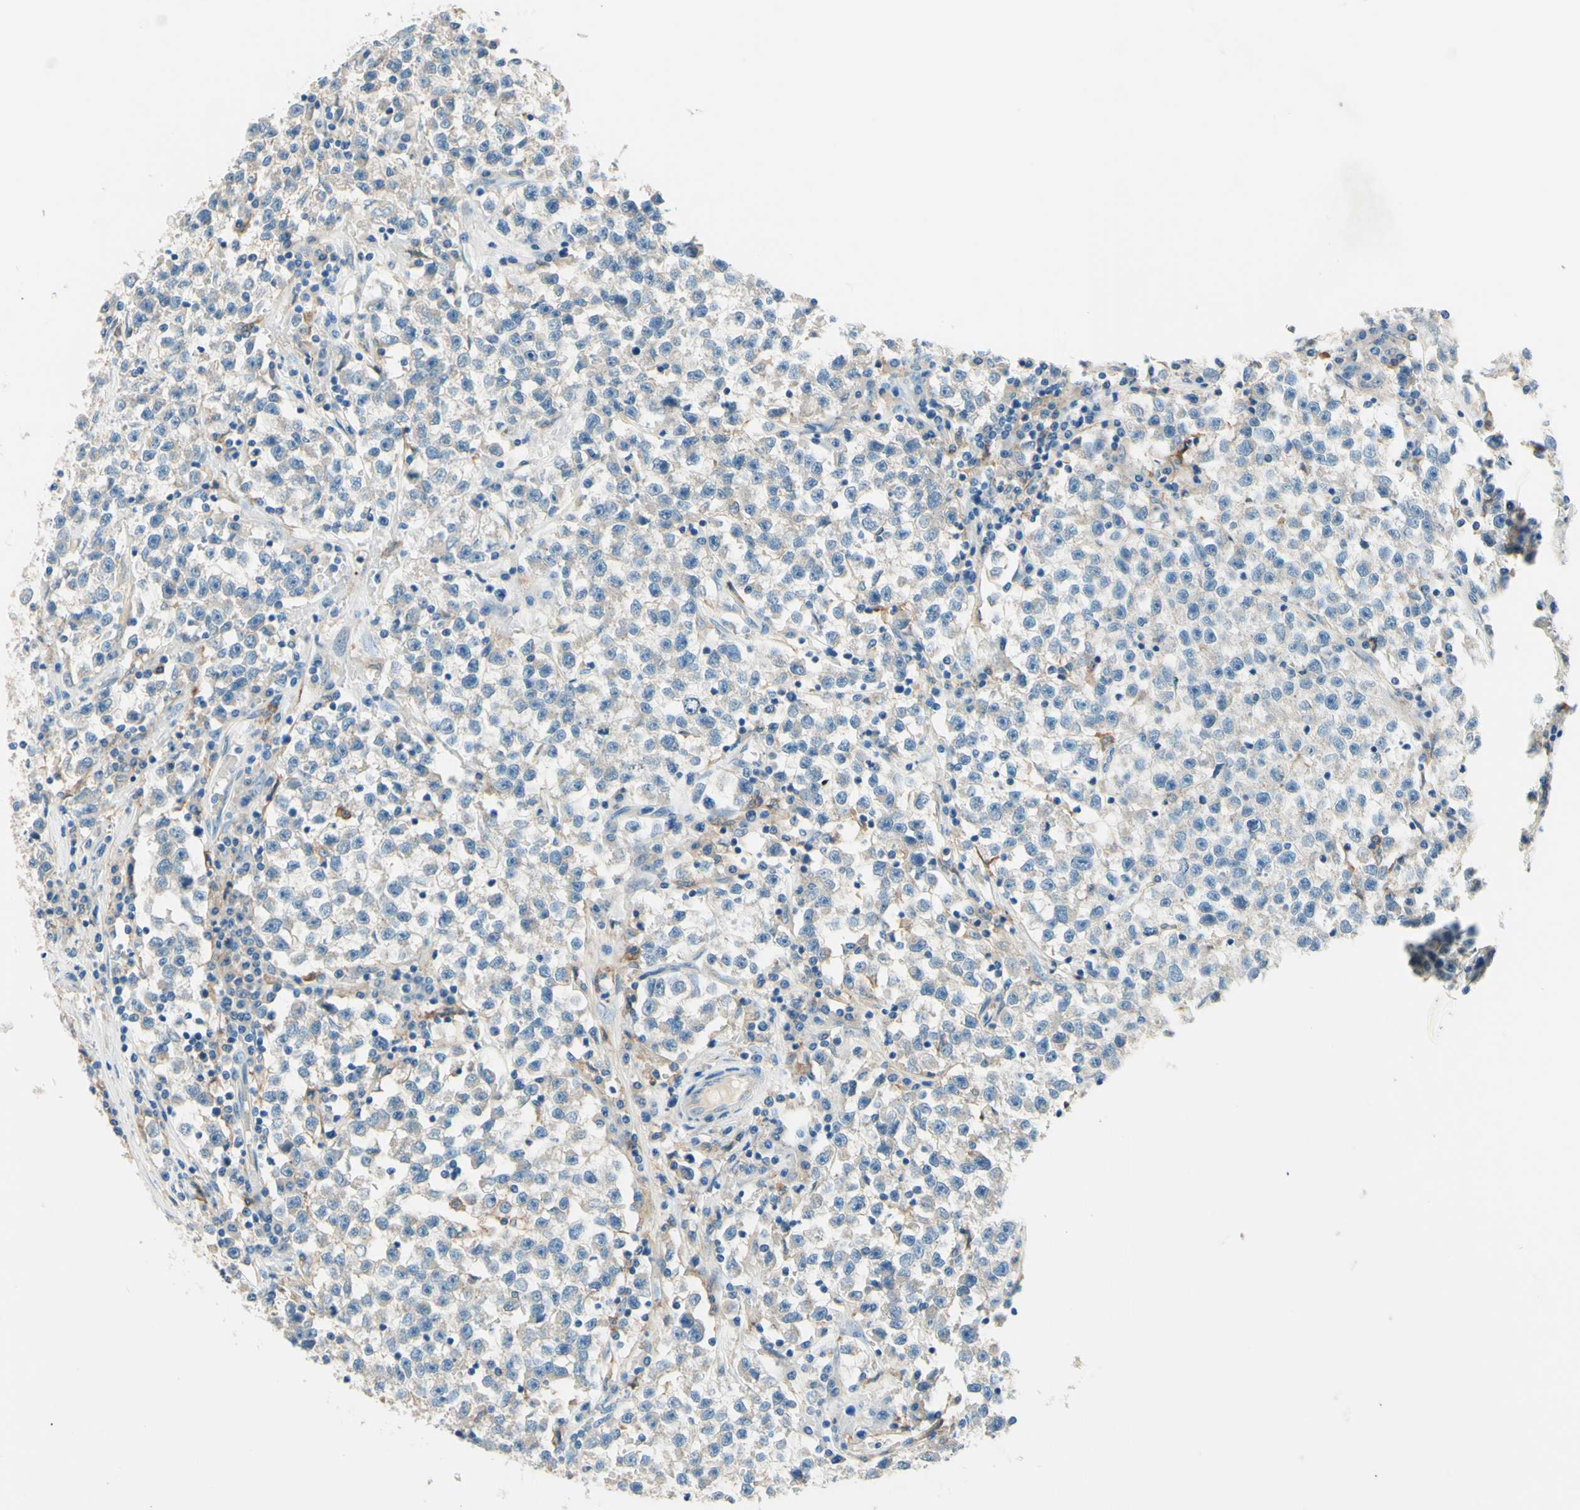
{"staining": {"intensity": "negative", "quantity": "none", "location": "none"}, "tissue": "testis cancer", "cell_type": "Tumor cells", "image_type": "cancer", "snomed": [{"axis": "morphology", "description": "Seminoma, NOS"}, {"axis": "topography", "description": "Testis"}], "caption": "This is a photomicrograph of IHC staining of testis cancer, which shows no expression in tumor cells.", "gene": "SIGLEC9", "patient": {"sex": "male", "age": 22}}